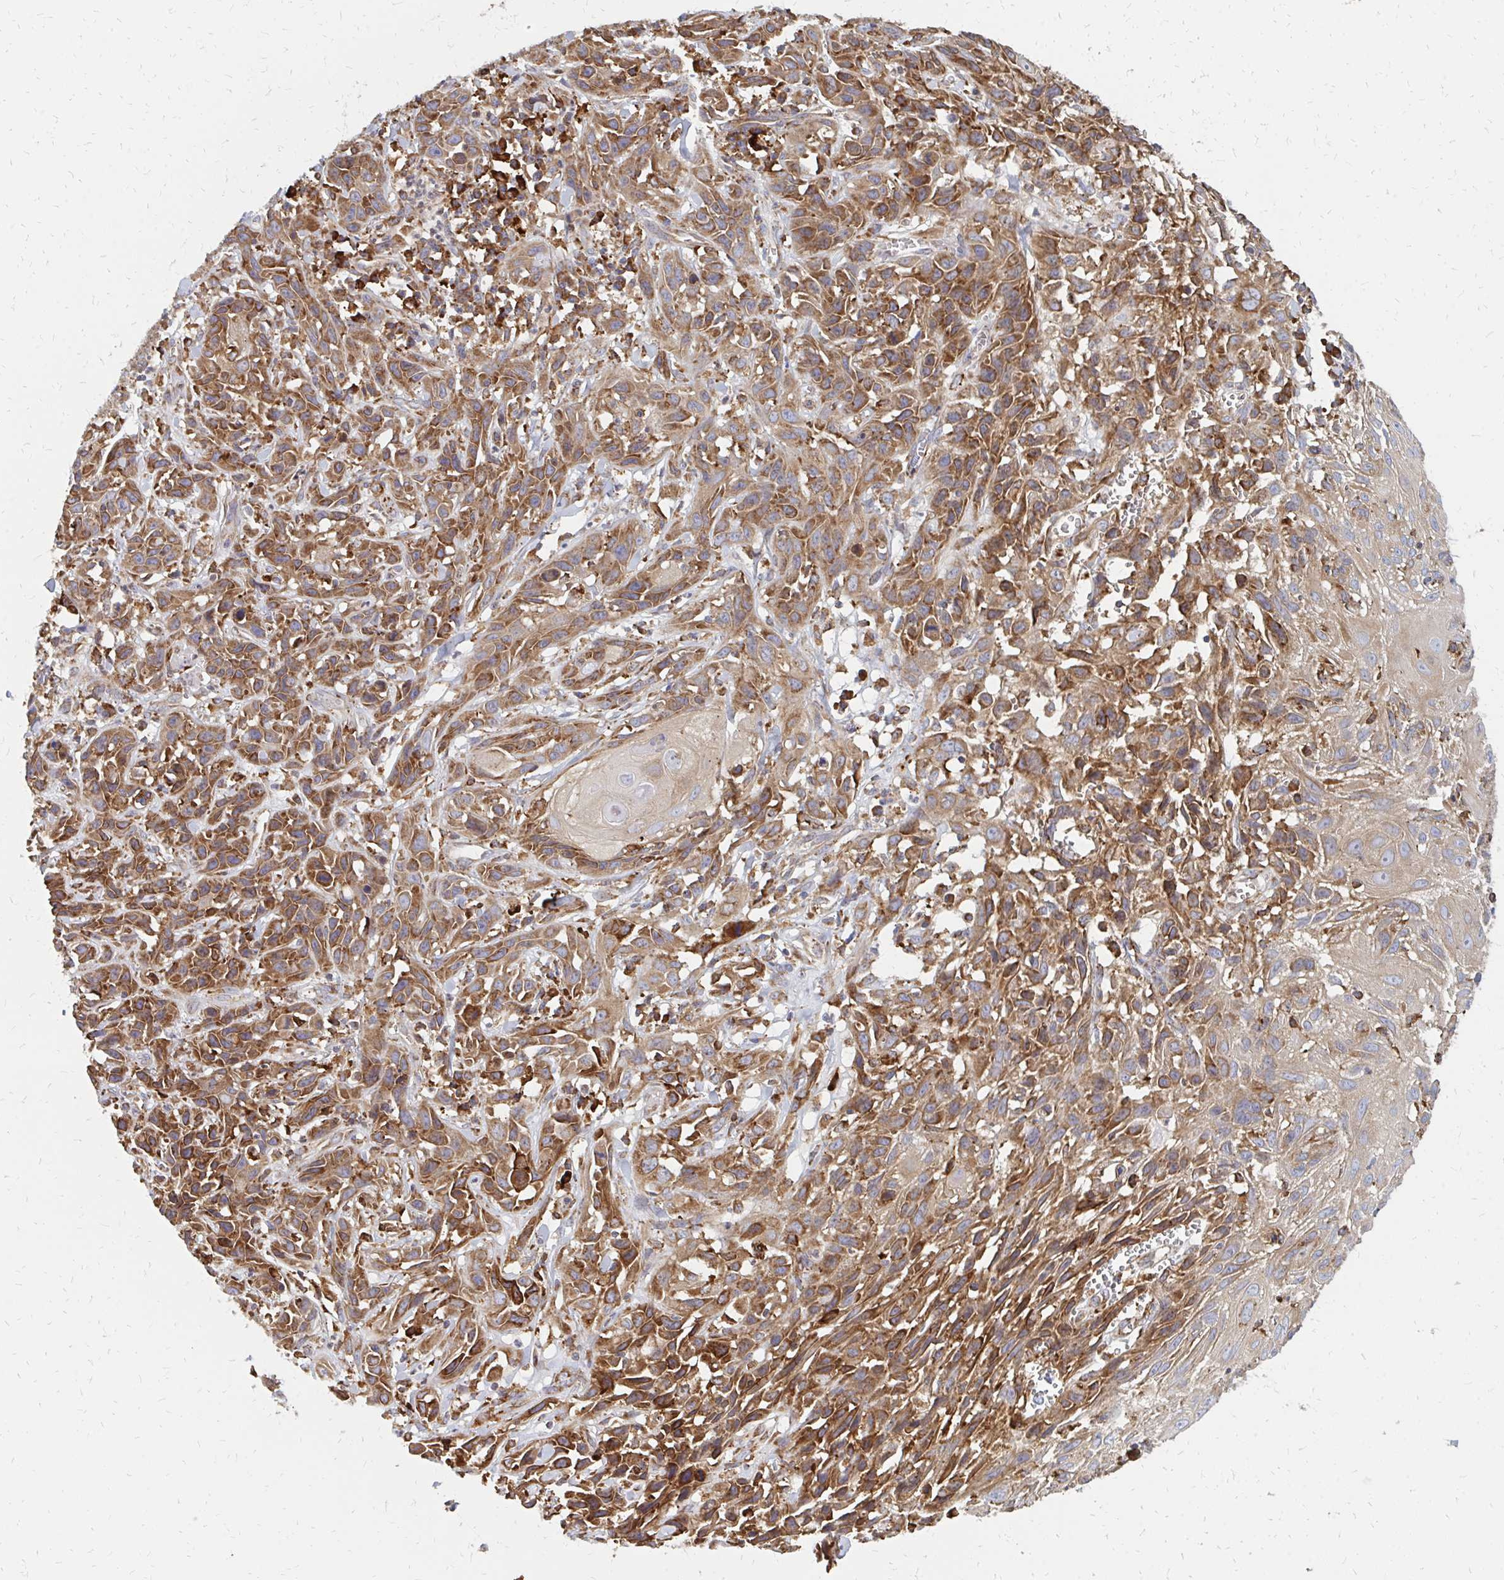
{"staining": {"intensity": "moderate", "quantity": ">75%", "location": "cytoplasmic/membranous"}, "tissue": "skin cancer", "cell_type": "Tumor cells", "image_type": "cancer", "snomed": [{"axis": "morphology", "description": "Squamous cell carcinoma, NOS"}, {"axis": "topography", "description": "Skin"}, {"axis": "topography", "description": "Vulva"}], "caption": "Immunohistochemical staining of skin cancer displays moderate cytoplasmic/membranous protein staining in about >75% of tumor cells. The staining was performed using DAB to visualize the protein expression in brown, while the nuclei were stained in blue with hematoxylin (Magnification: 20x).", "gene": "PPP1R13L", "patient": {"sex": "female", "age": 83}}